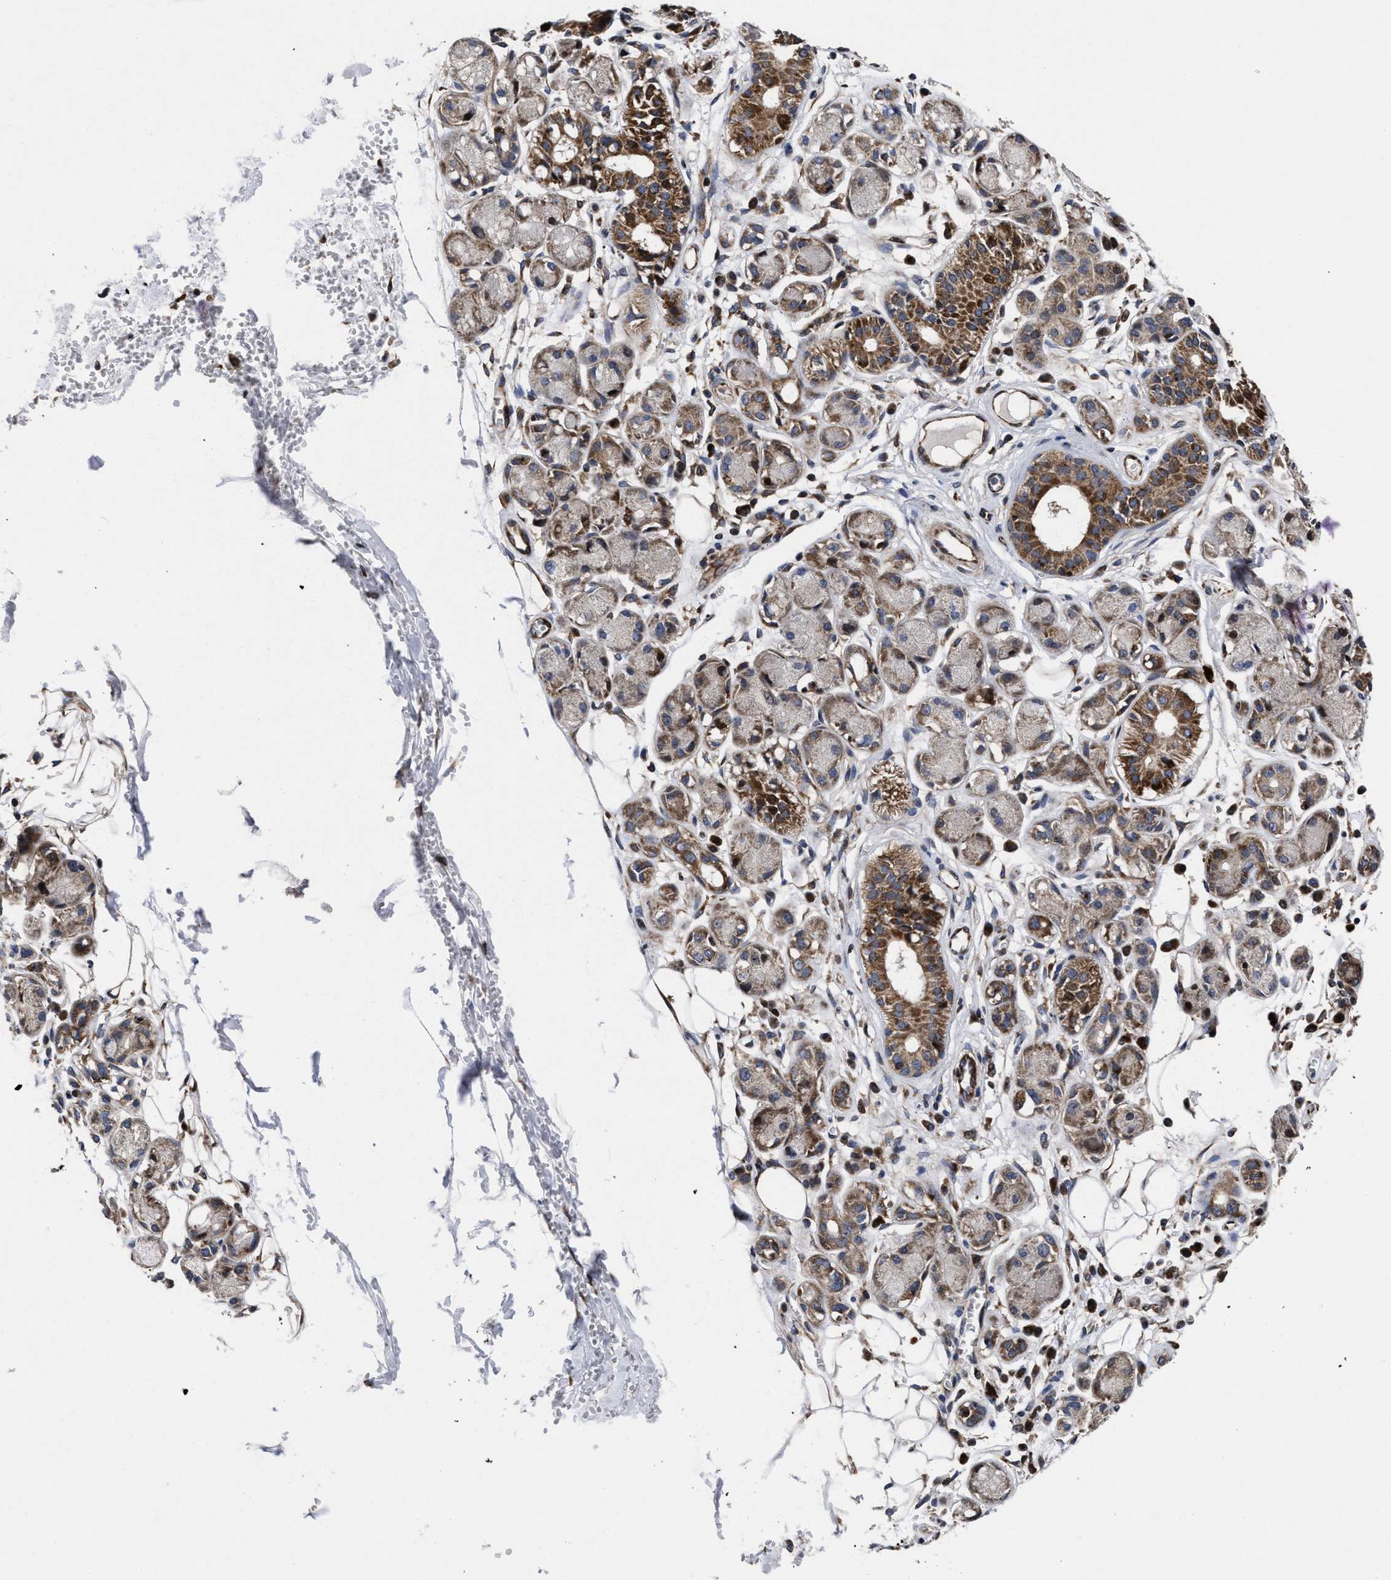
{"staining": {"intensity": "negative", "quantity": "none", "location": "none"}, "tissue": "adipose tissue", "cell_type": "Adipocytes", "image_type": "normal", "snomed": [{"axis": "morphology", "description": "Normal tissue, NOS"}, {"axis": "morphology", "description": "Inflammation, NOS"}, {"axis": "topography", "description": "Salivary gland"}, {"axis": "topography", "description": "Peripheral nerve tissue"}], "caption": "High power microscopy histopathology image of an IHC photomicrograph of benign adipose tissue, revealing no significant expression in adipocytes. (Stains: DAB immunohistochemistry with hematoxylin counter stain, Microscopy: brightfield microscopy at high magnification).", "gene": "MRPL50", "patient": {"sex": "female", "age": 75}}